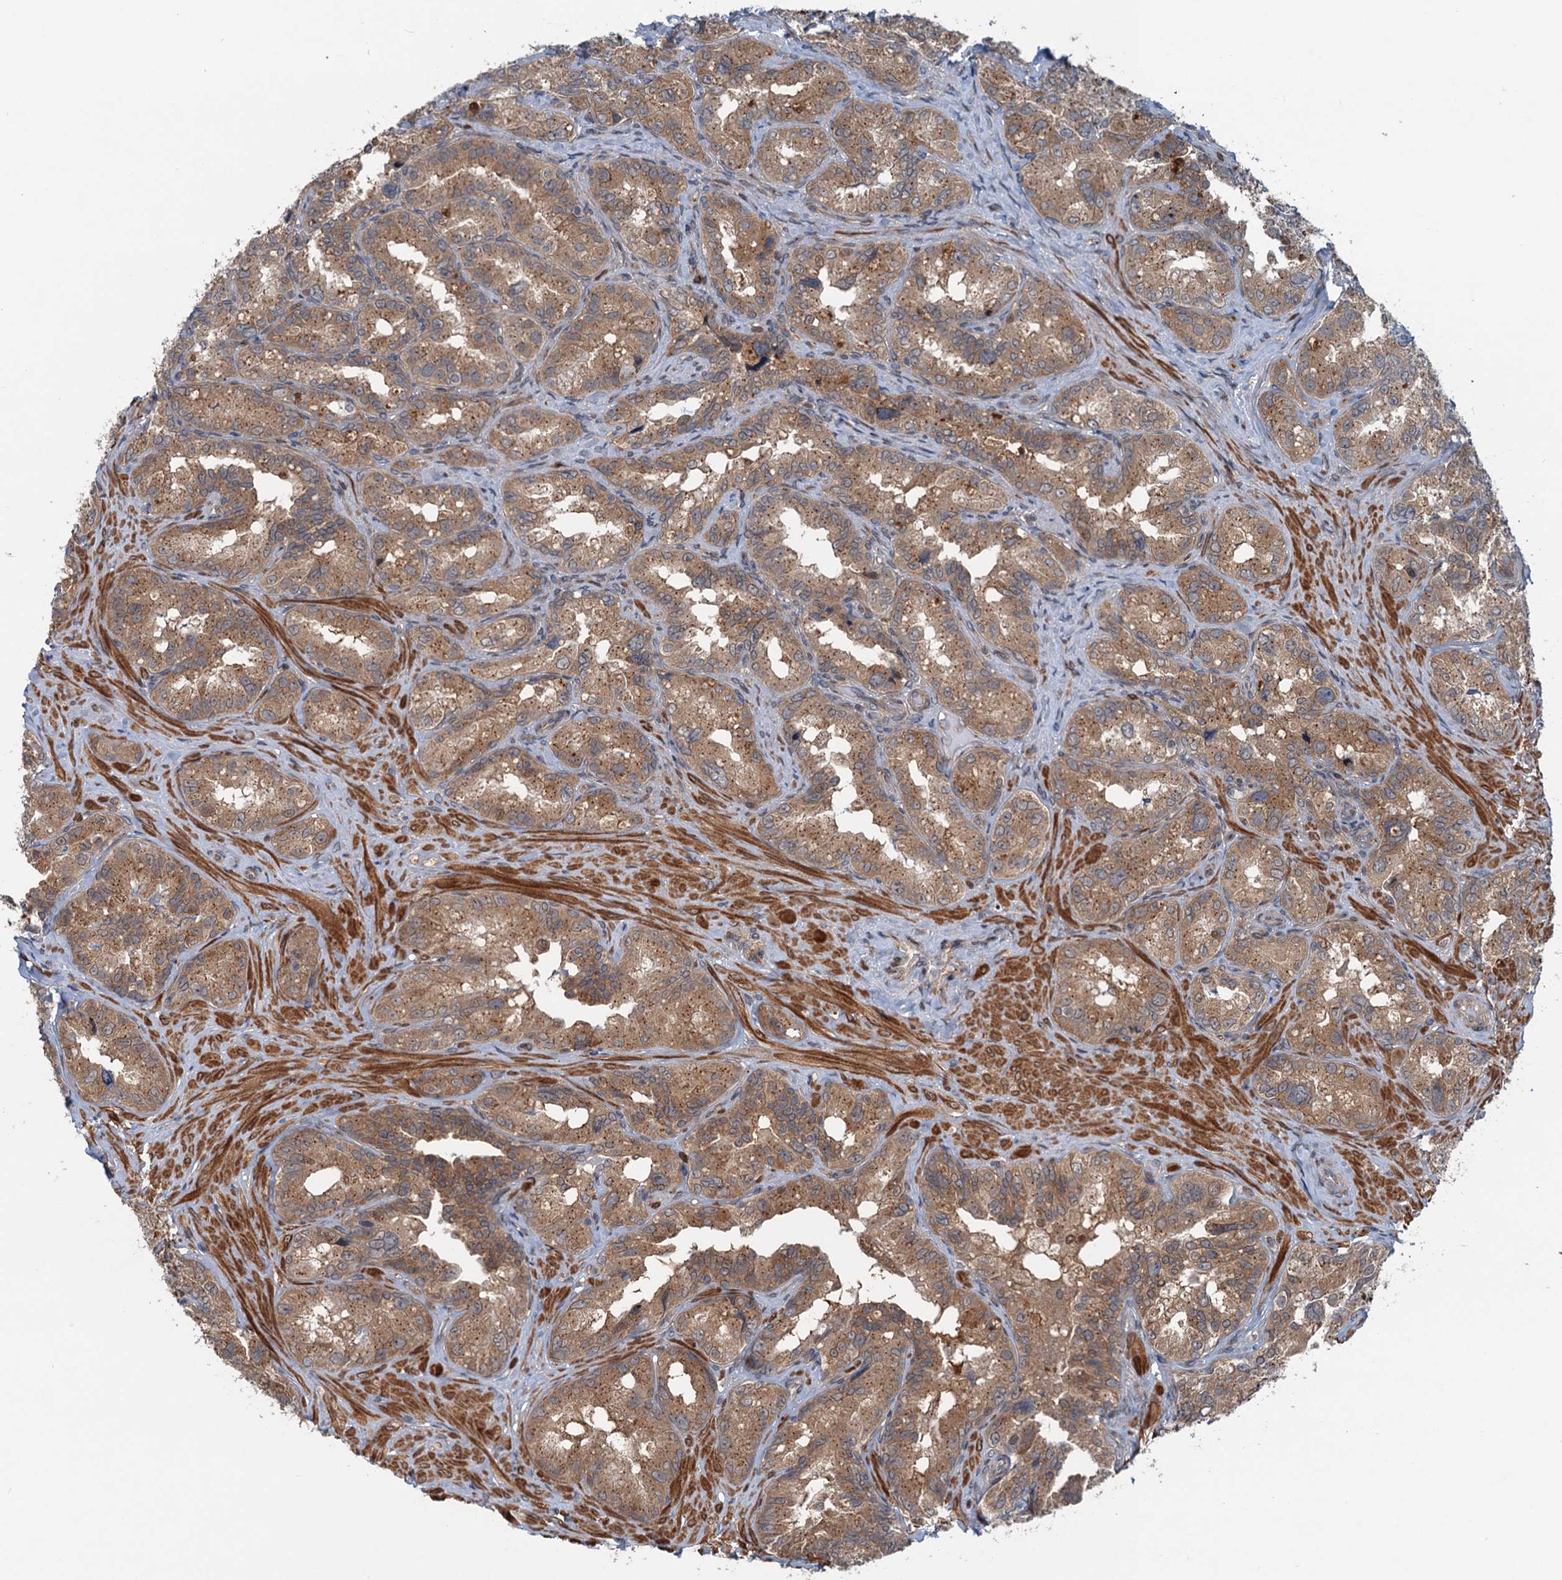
{"staining": {"intensity": "moderate", "quantity": ">75%", "location": "cytoplasmic/membranous"}, "tissue": "seminal vesicle", "cell_type": "Glandular cells", "image_type": "normal", "snomed": [{"axis": "morphology", "description": "Normal tissue, NOS"}, {"axis": "topography", "description": "Seminal veicle"}, {"axis": "topography", "description": "Peripheral nerve tissue"}], "caption": "Immunohistochemical staining of unremarkable seminal vesicle shows moderate cytoplasmic/membranous protein positivity in approximately >75% of glandular cells.", "gene": "DYNC2I2", "patient": {"sex": "male", "age": 67}}